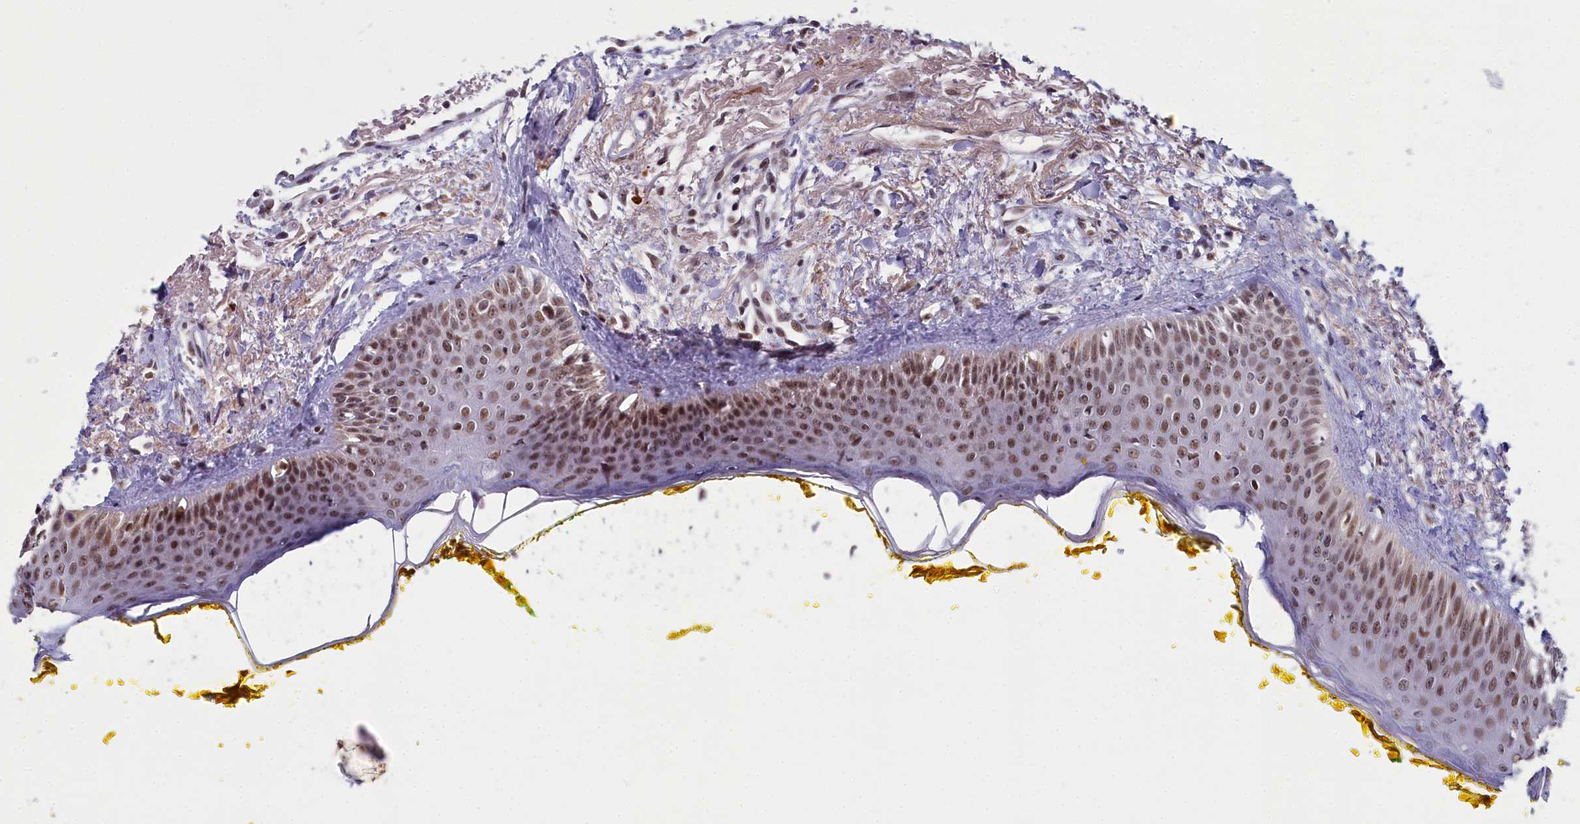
{"staining": {"intensity": "moderate", "quantity": ">75%", "location": "nuclear"}, "tissue": "oral mucosa", "cell_type": "Squamous epithelial cells", "image_type": "normal", "snomed": [{"axis": "morphology", "description": "Normal tissue, NOS"}, {"axis": "topography", "description": "Oral tissue"}], "caption": "Immunohistochemistry (IHC) image of normal human oral mucosa stained for a protein (brown), which reveals medium levels of moderate nuclear positivity in about >75% of squamous epithelial cells.", "gene": "PPHLN1", "patient": {"sex": "female", "age": 70}}